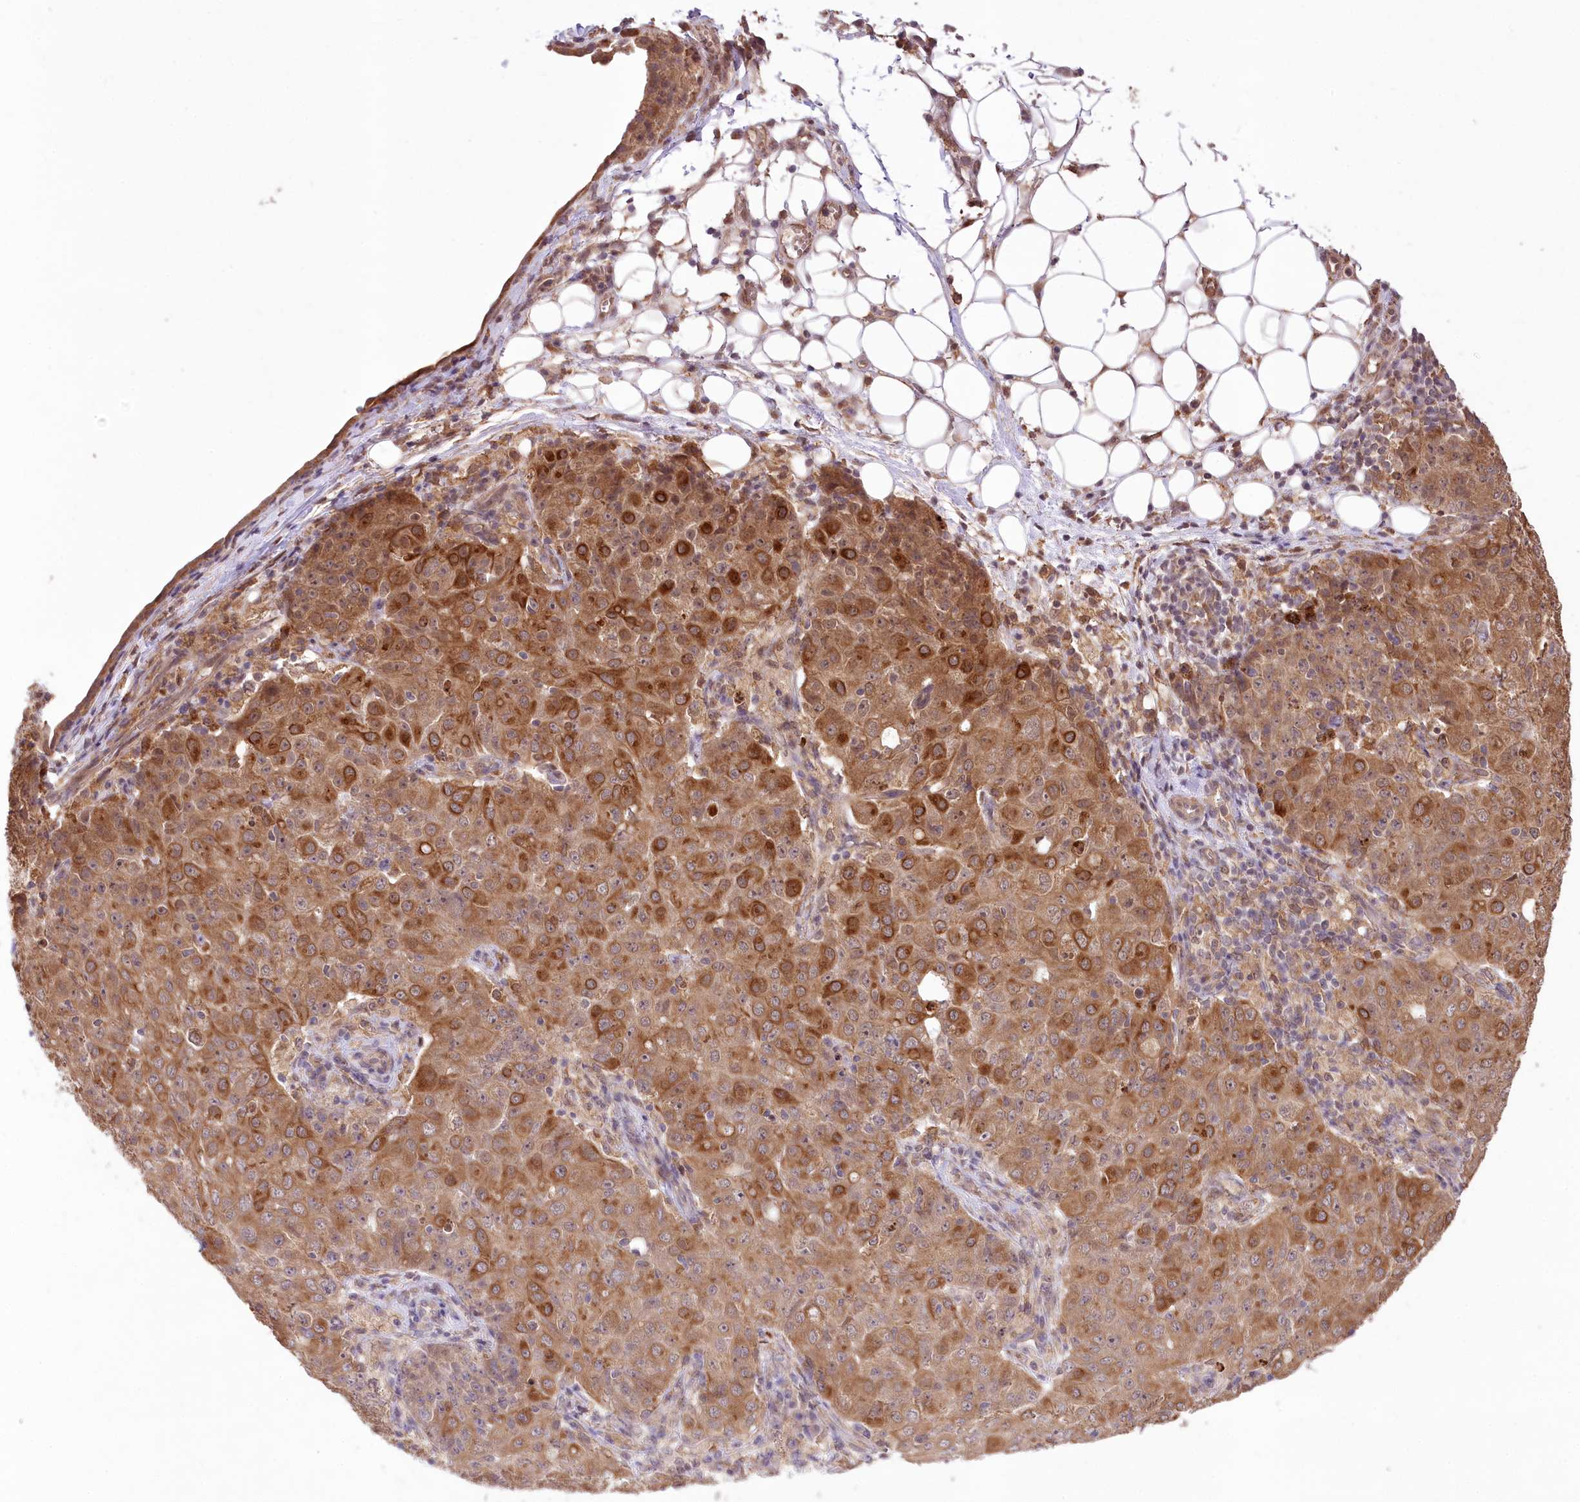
{"staining": {"intensity": "moderate", "quantity": ">75%", "location": "cytoplasmic/membranous,nuclear"}, "tissue": "ovarian cancer", "cell_type": "Tumor cells", "image_type": "cancer", "snomed": [{"axis": "morphology", "description": "Carcinoma, endometroid"}, {"axis": "topography", "description": "Ovary"}], "caption": "A brown stain labels moderate cytoplasmic/membranous and nuclear expression of a protein in ovarian cancer tumor cells. The staining is performed using DAB (3,3'-diaminobenzidine) brown chromogen to label protein expression. The nuclei are counter-stained blue using hematoxylin.", "gene": "HELT", "patient": {"sex": "female", "age": 42}}